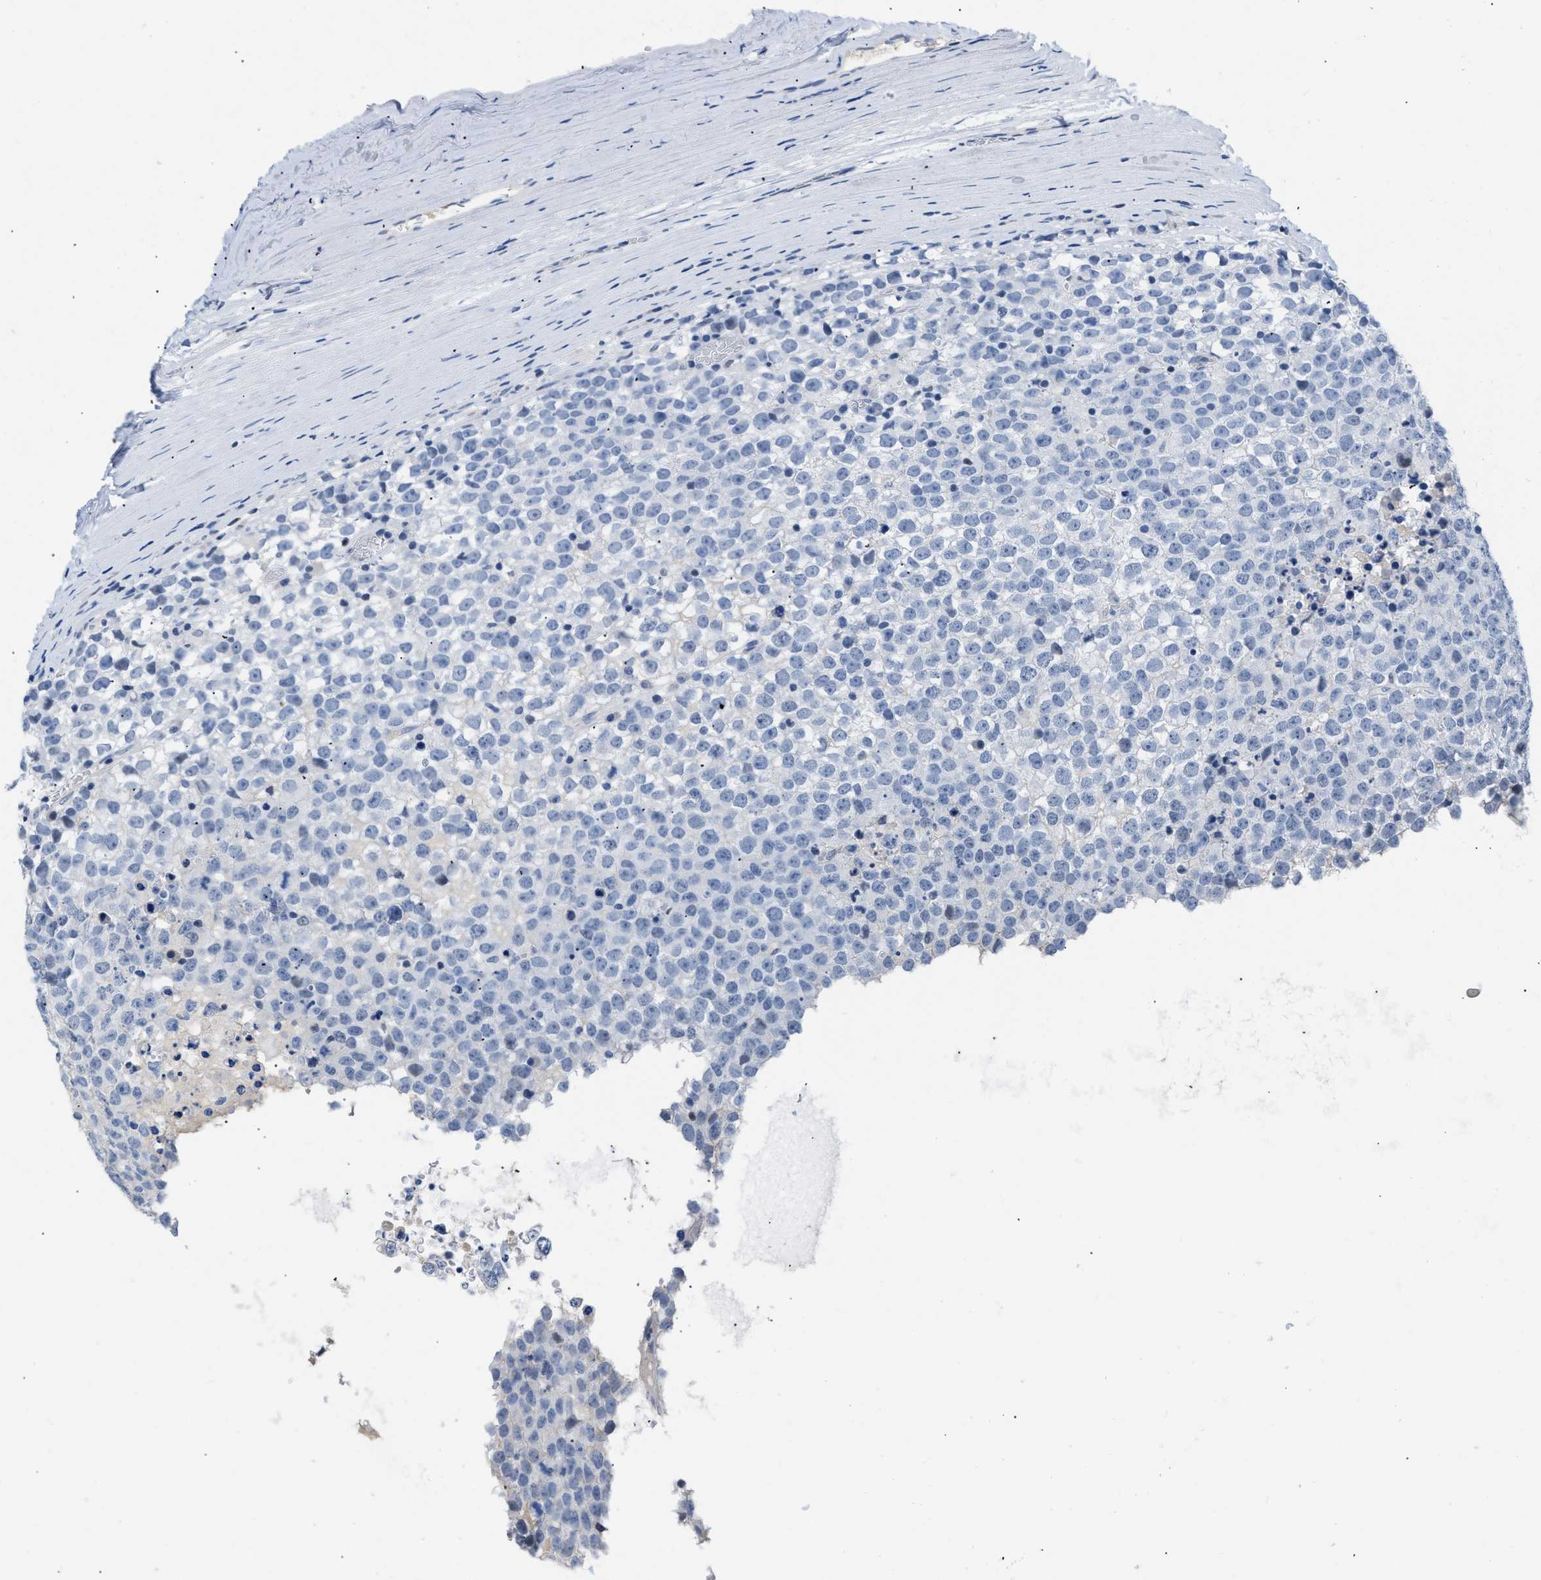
{"staining": {"intensity": "negative", "quantity": "none", "location": "none"}, "tissue": "testis cancer", "cell_type": "Tumor cells", "image_type": "cancer", "snomed": [{"axis": "morphology", "description": "Seminoma, NOS"}, {"axis": "topography", "description": "Testis"}], "caption": "Immunohistochemistry of human testis cancer shows no positivity in tumor cells.", "gene": "BOLL", "patient": {"sex": "male", "age": 65}}